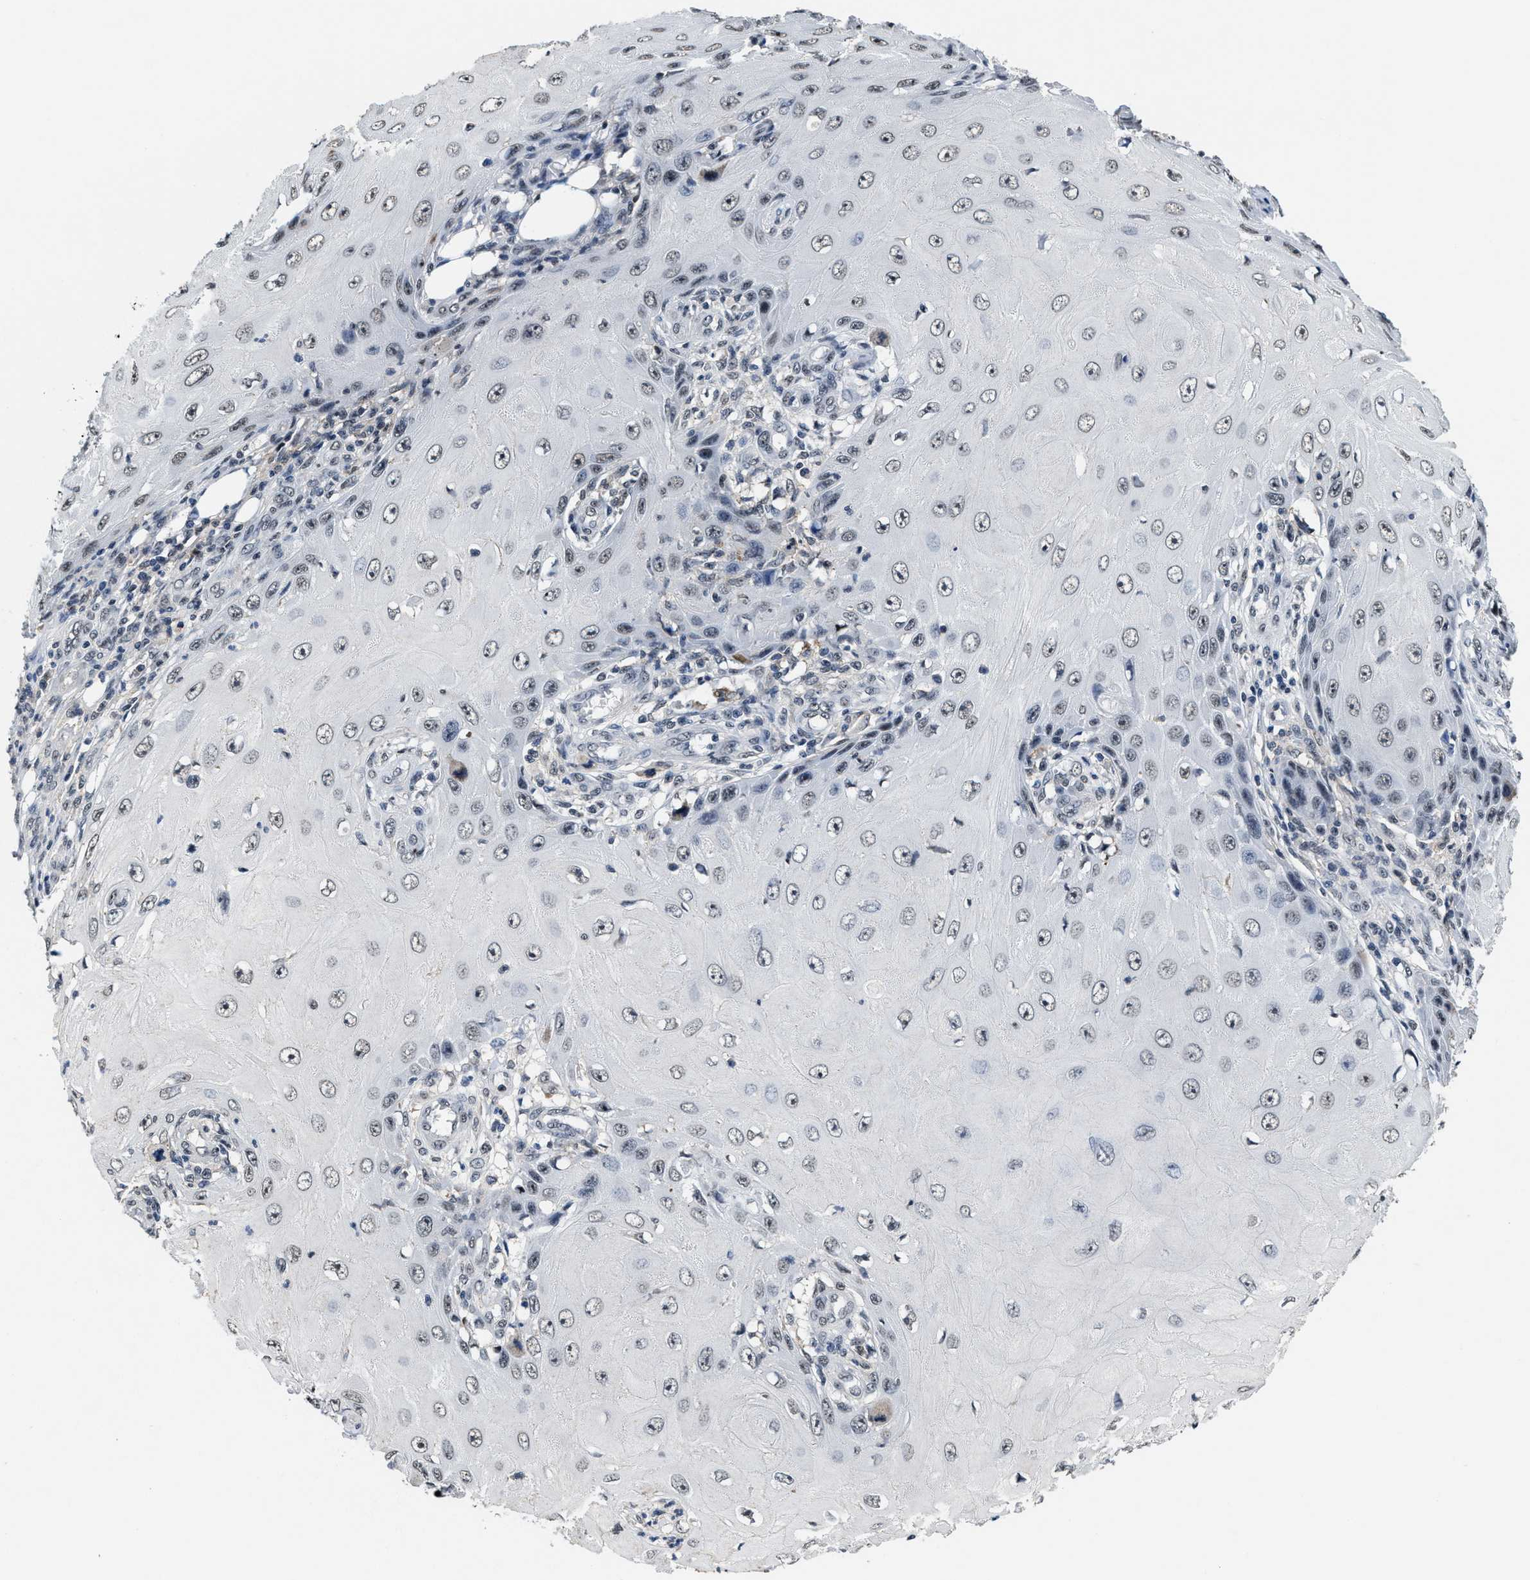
{"staining": {"intensity": "weak", "quantity": "<25%", "location": "nuclear"}, "tissue": "skin cancer", "cell_type": "Tumor cells", "image_type": "cancer", "snomed": [{"axis": "morphology", "description": "Squamous cell carcinoma, NOS"}, {"axis": "topography", "description": "Skin"}], "caption": "Skin cancer (squamous cell carcinoma) stained for a protein using immunohistochemistry (IHC) demonstrates no positivity tumor cells.", "gene": "SUPT16H", "patient": {"sex": "female", "age": 73}}